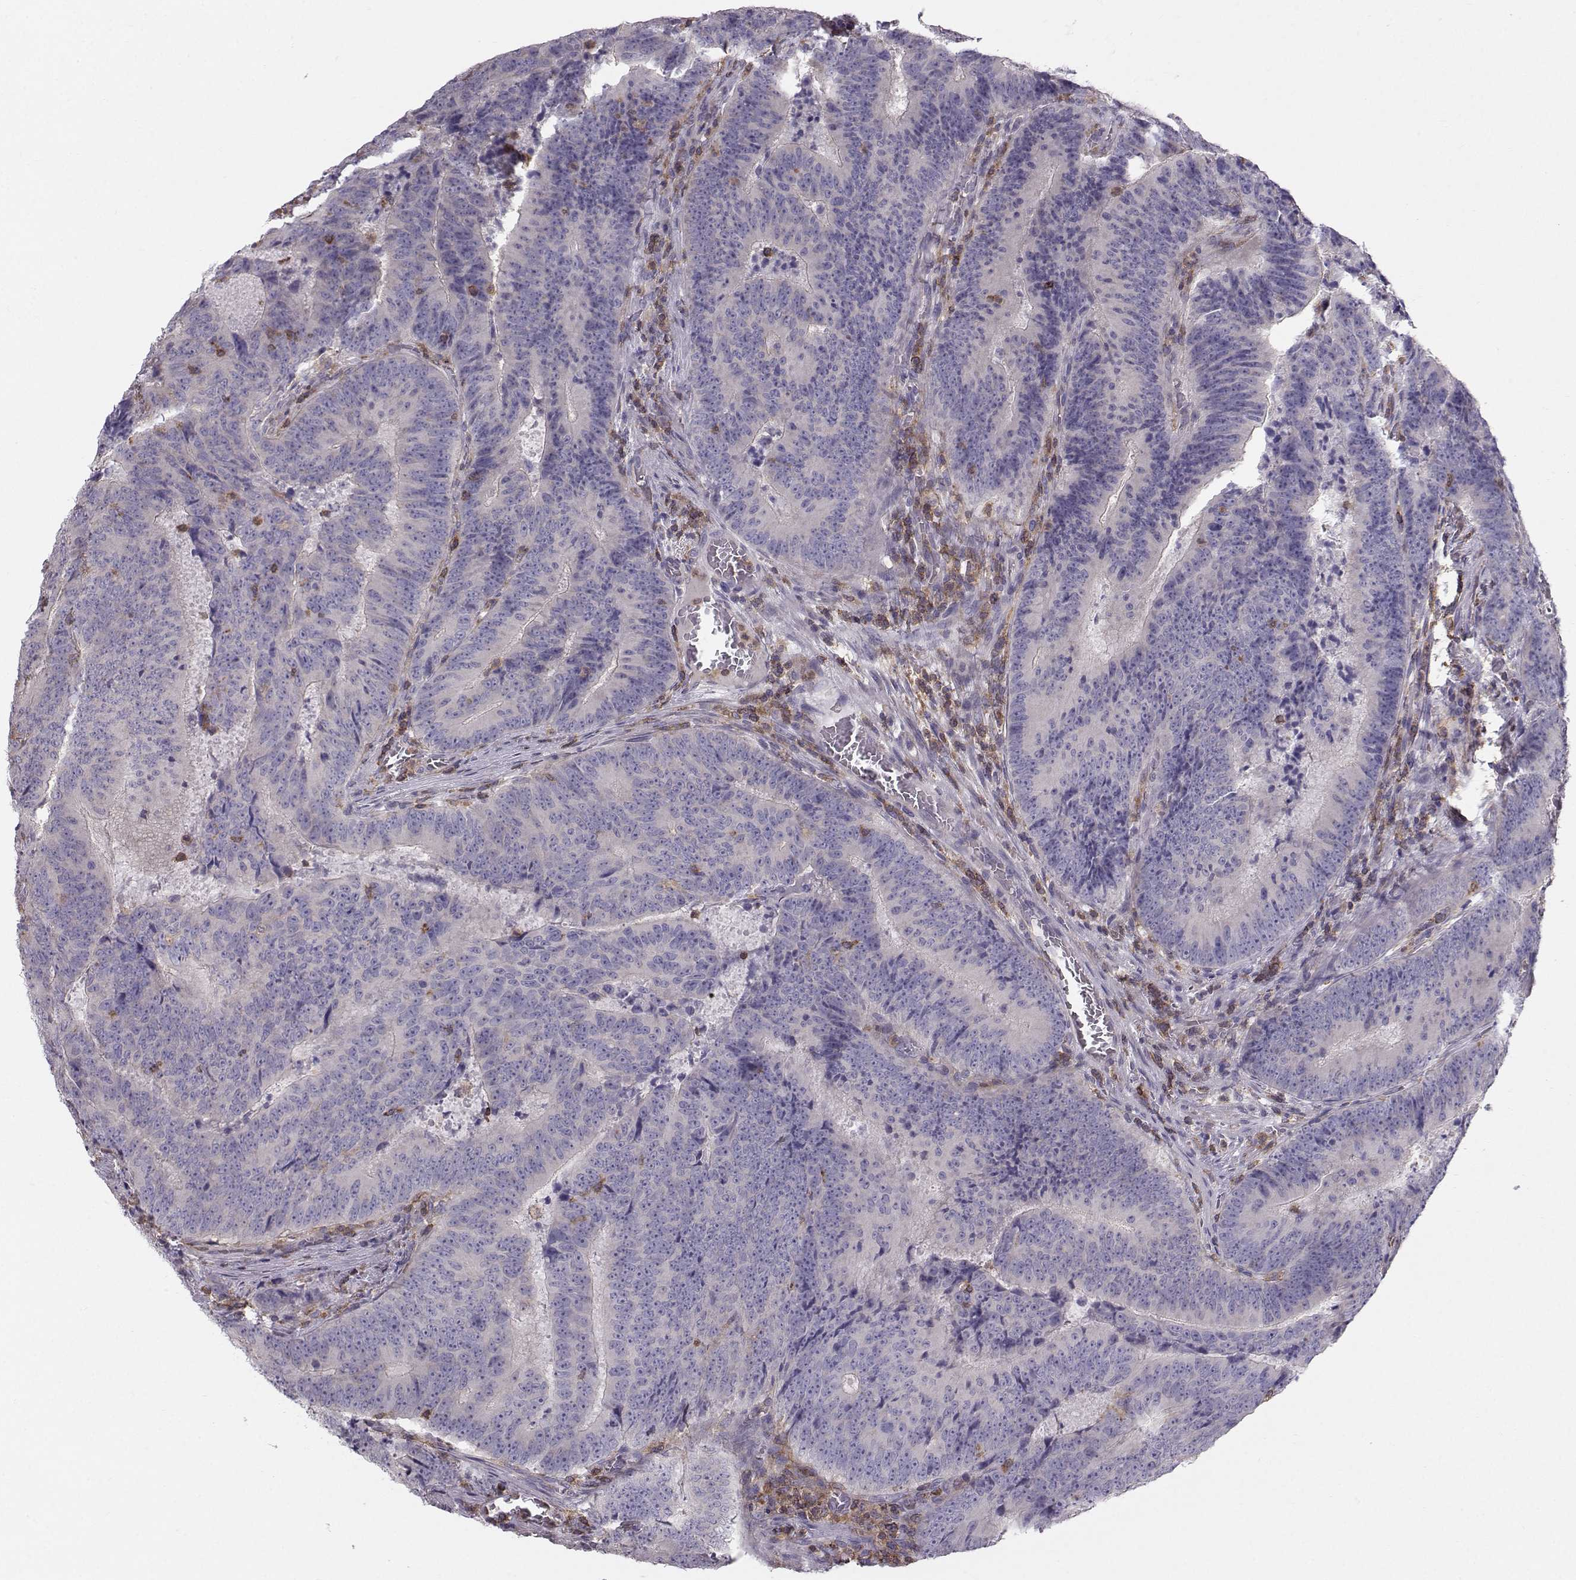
{"staining": {"intensity": "negative", "quantity": "none", "location": "none"}, "tissue": "colorectal cancer", "cell_type": "Tumor cells", "image_type": "cancer", "snomed": [{"axis": "morphology", "description": "Adenocarcinoma, NOS"}, {"axis": "topography", "description": "Colon"}], "caption": "Immunohistochemistry image of neoplastic tissue: colorectal cancer (adenocarcinoma) stained with DAB (3,3'-diaminobenzidine) exhibits no significant protein positivity in tumor cells.", "gene": "ZBTB32", "patient": {"sex": "female", "age": 82}}